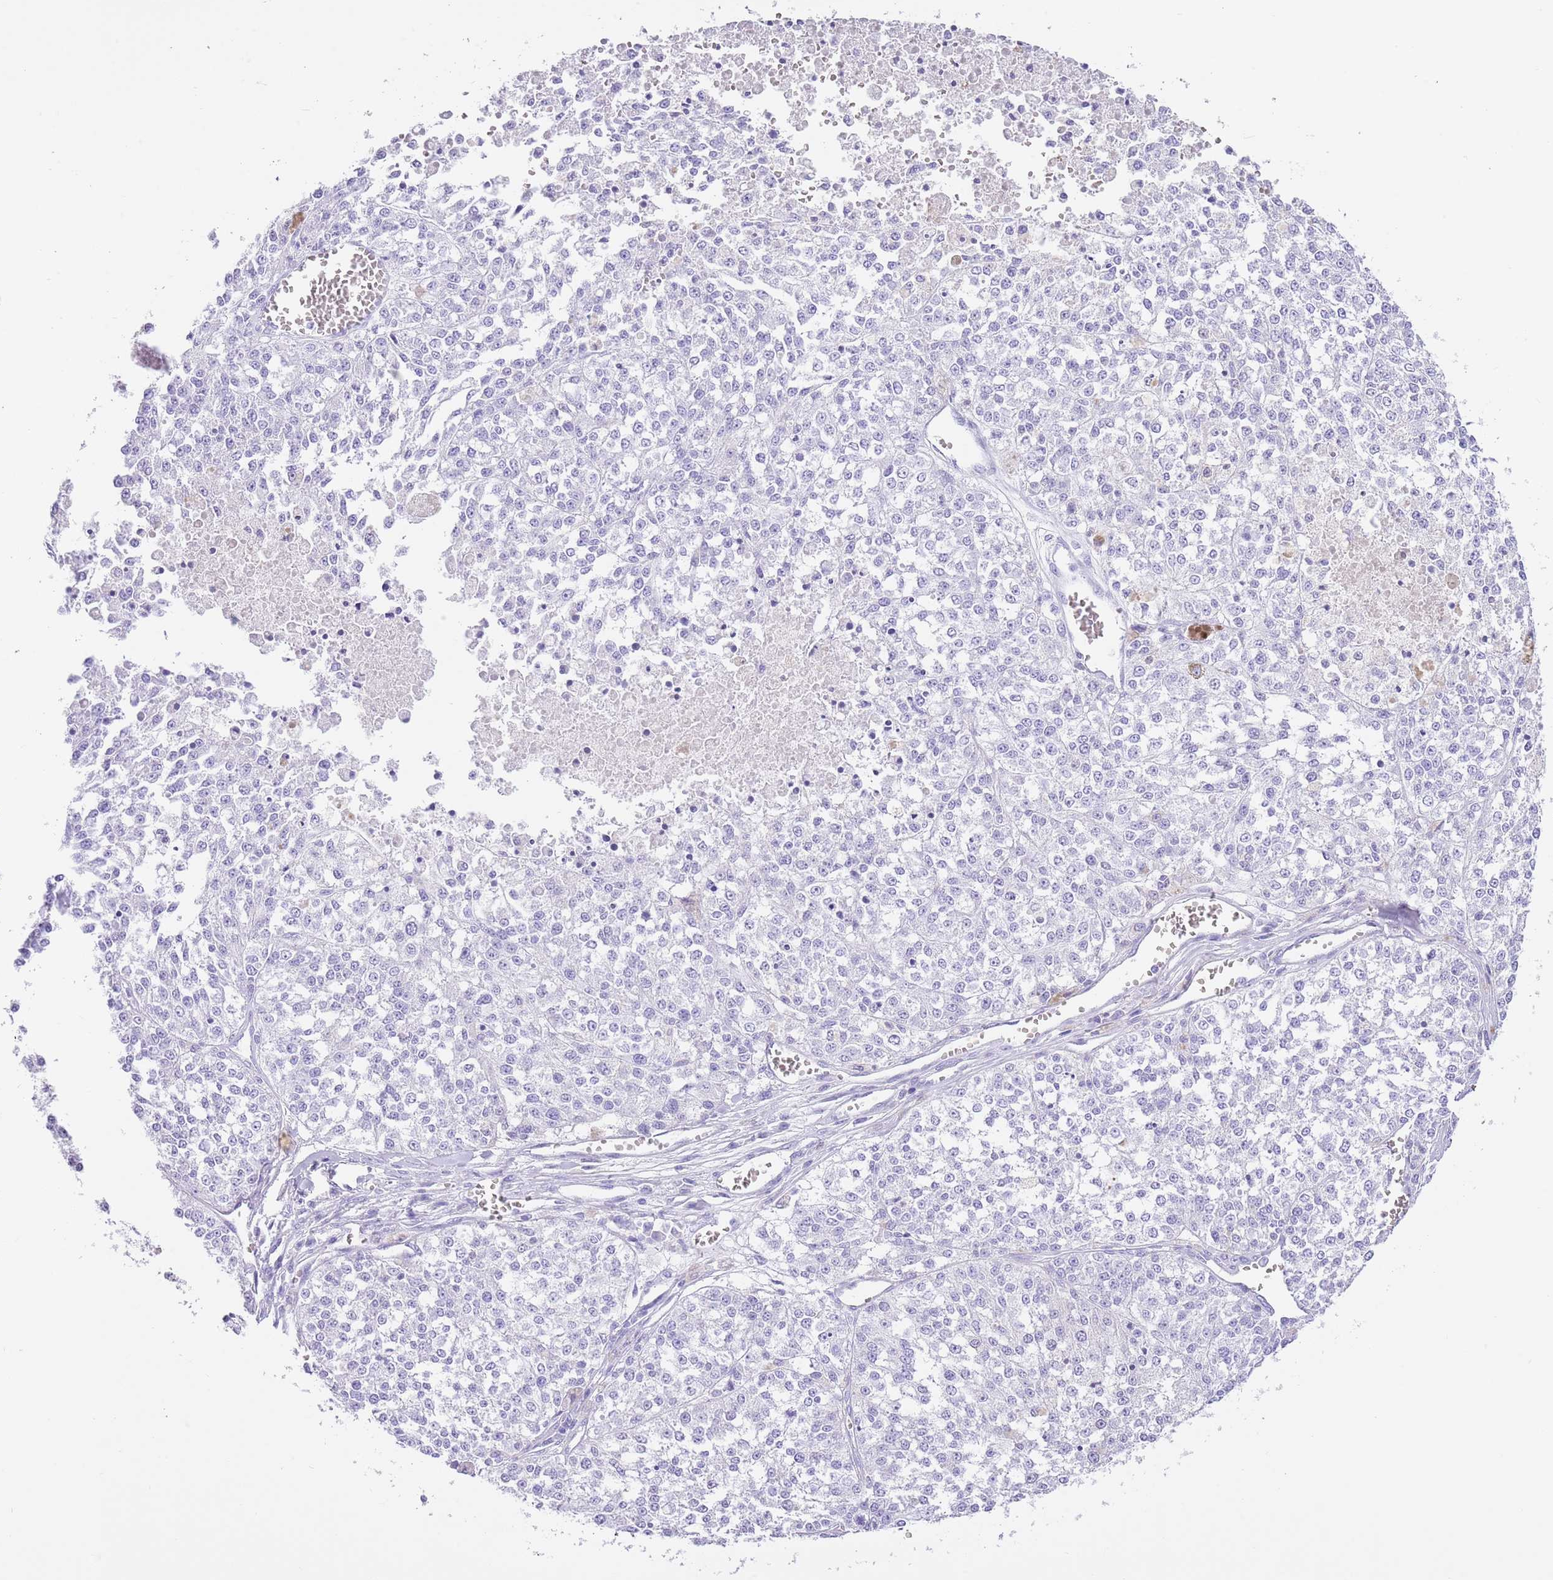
{"staining": {"intensity": "negative", "quantity": "none", "location": "none"}, "tissue": "melanoma", "cell_type": "Tumor cells", "image_type": "cancer", "snomed": [{"axis": "morphology", "description": "Malignant melanoma, NOS"}, {"axis": "topography", "description": "Skin"}], "caption": "The immunohistochemistry (IHC) image has no significant expression in tumor cells of melanoma tissue.", "gene": "TMEM185B", "patient": {"sex": "female", "age": 64}}